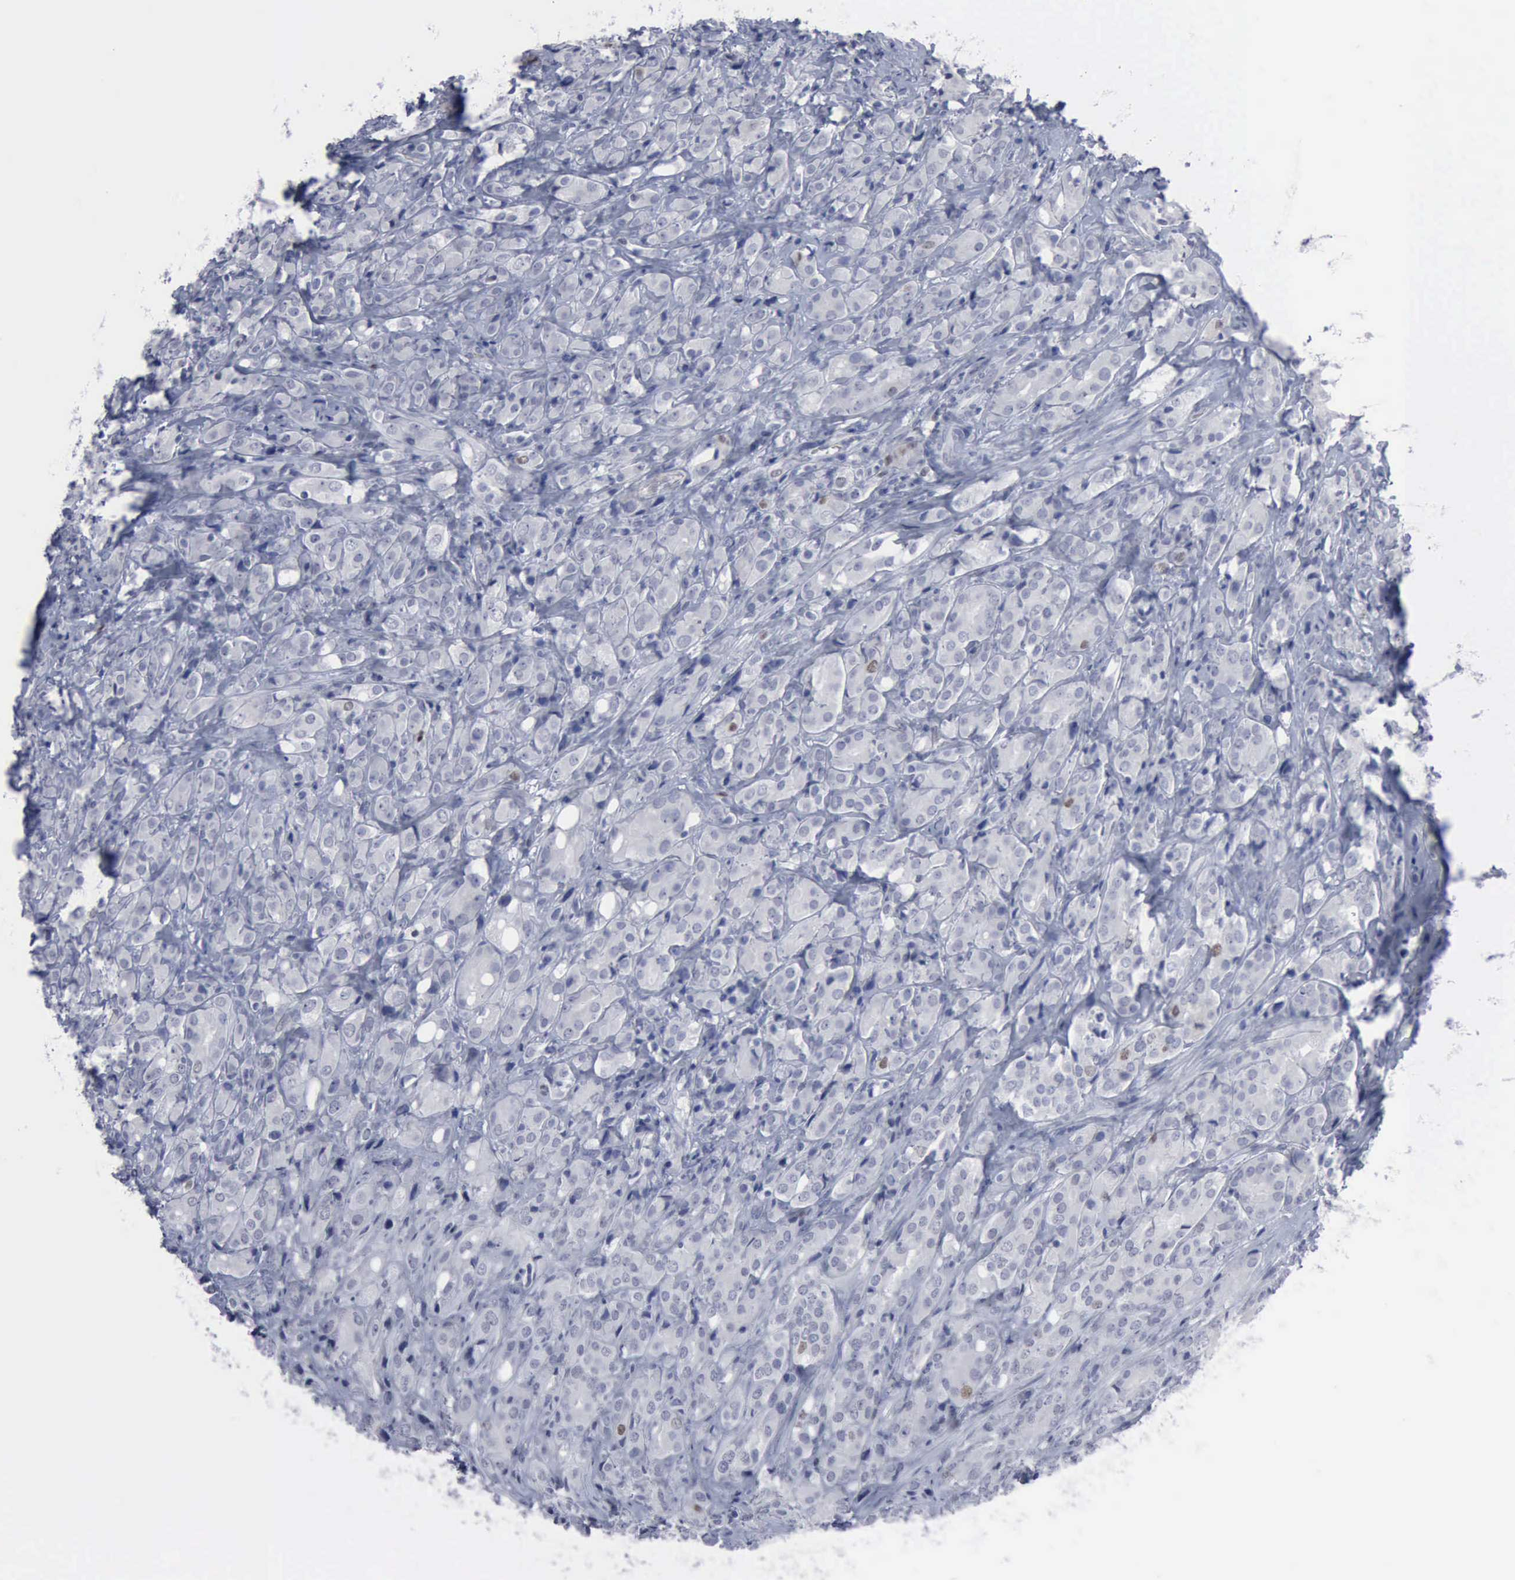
{"staining": {"intensity": "weak", "quantity": "<25%", "location": "nuclear"}, "tissue": "prostate cancer", "cell_type": "Tumor cells", "image_type": "cancer", "snomed": [{"axis": "morphology", "description": "Adenocarcinoma, High grade"}, {"axis": "topography", "description": "Prostate"}], "caption": "A histopathology image of adenocarcinoma (high-grade) (prostate) stained for a protein shows no brown staining in tumor cells. (Stains: DAB immunohistochemistry (IHC) with hematoxylin counter stain, Microscopy: brightfield microscopy at high magnification).", "gene": "MCM5", "patient": {"sex": "male", "age": 68}}